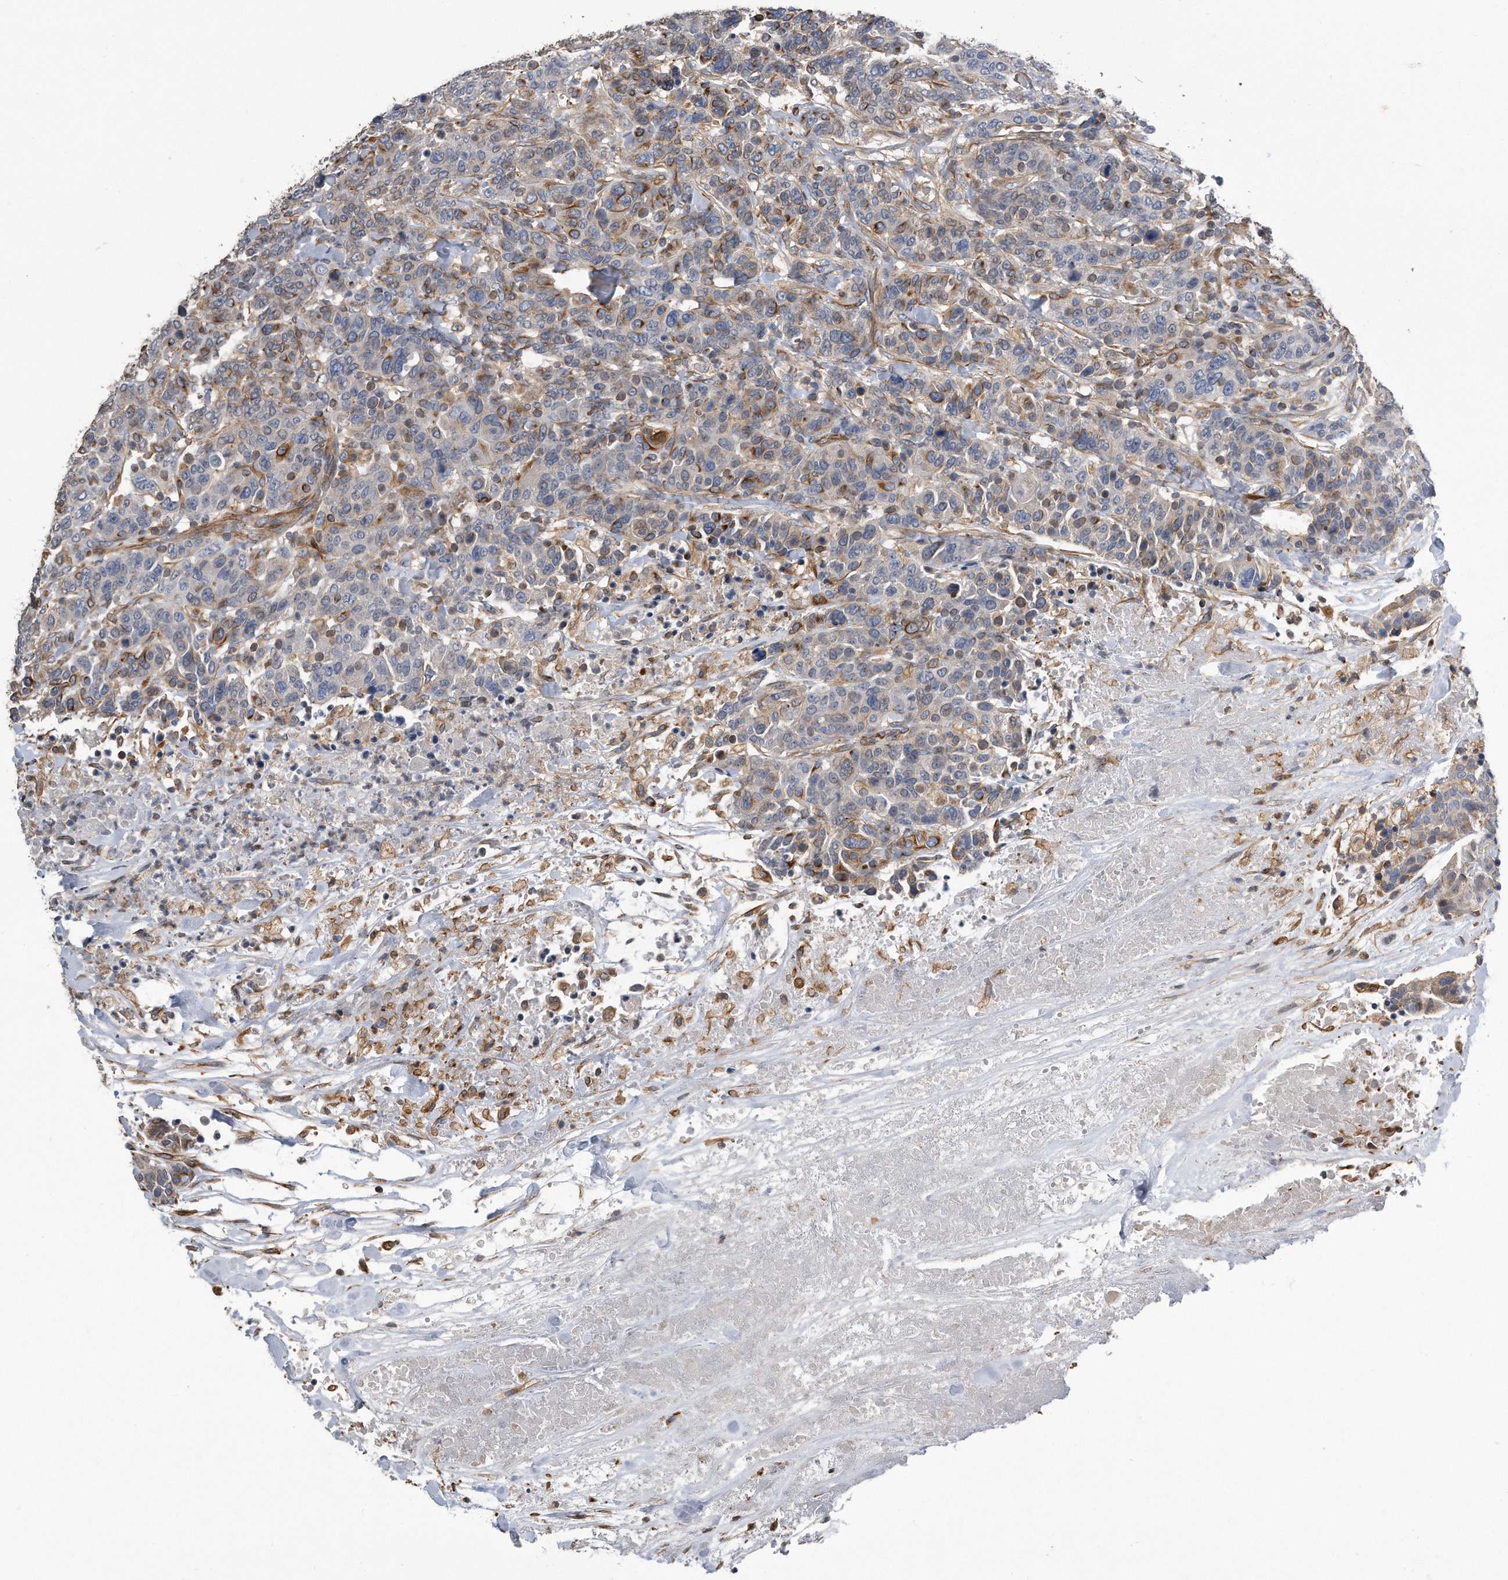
{"staining": {"intensity": "moderate", "quantity": "25%-75%", "location": "cytoplasmic/membranous"}, "tissue": "breast cancer", "cell_type": "Tumor cells", "image_type": "cancer", "snomed": [{"axis": "morphology", "description": "Duct carcinoma"}, {"axis": "topography", "description": "Breast"}], "caption": "Invasive ductal carcinoma (breast) stained with a brown dye demonstrates moderate cytoplasmic/membranous positive expression in approximately 25%-75% of tumor cells.", "gene": "GPC1", "patient": {"sex": "female", "age": 37}}